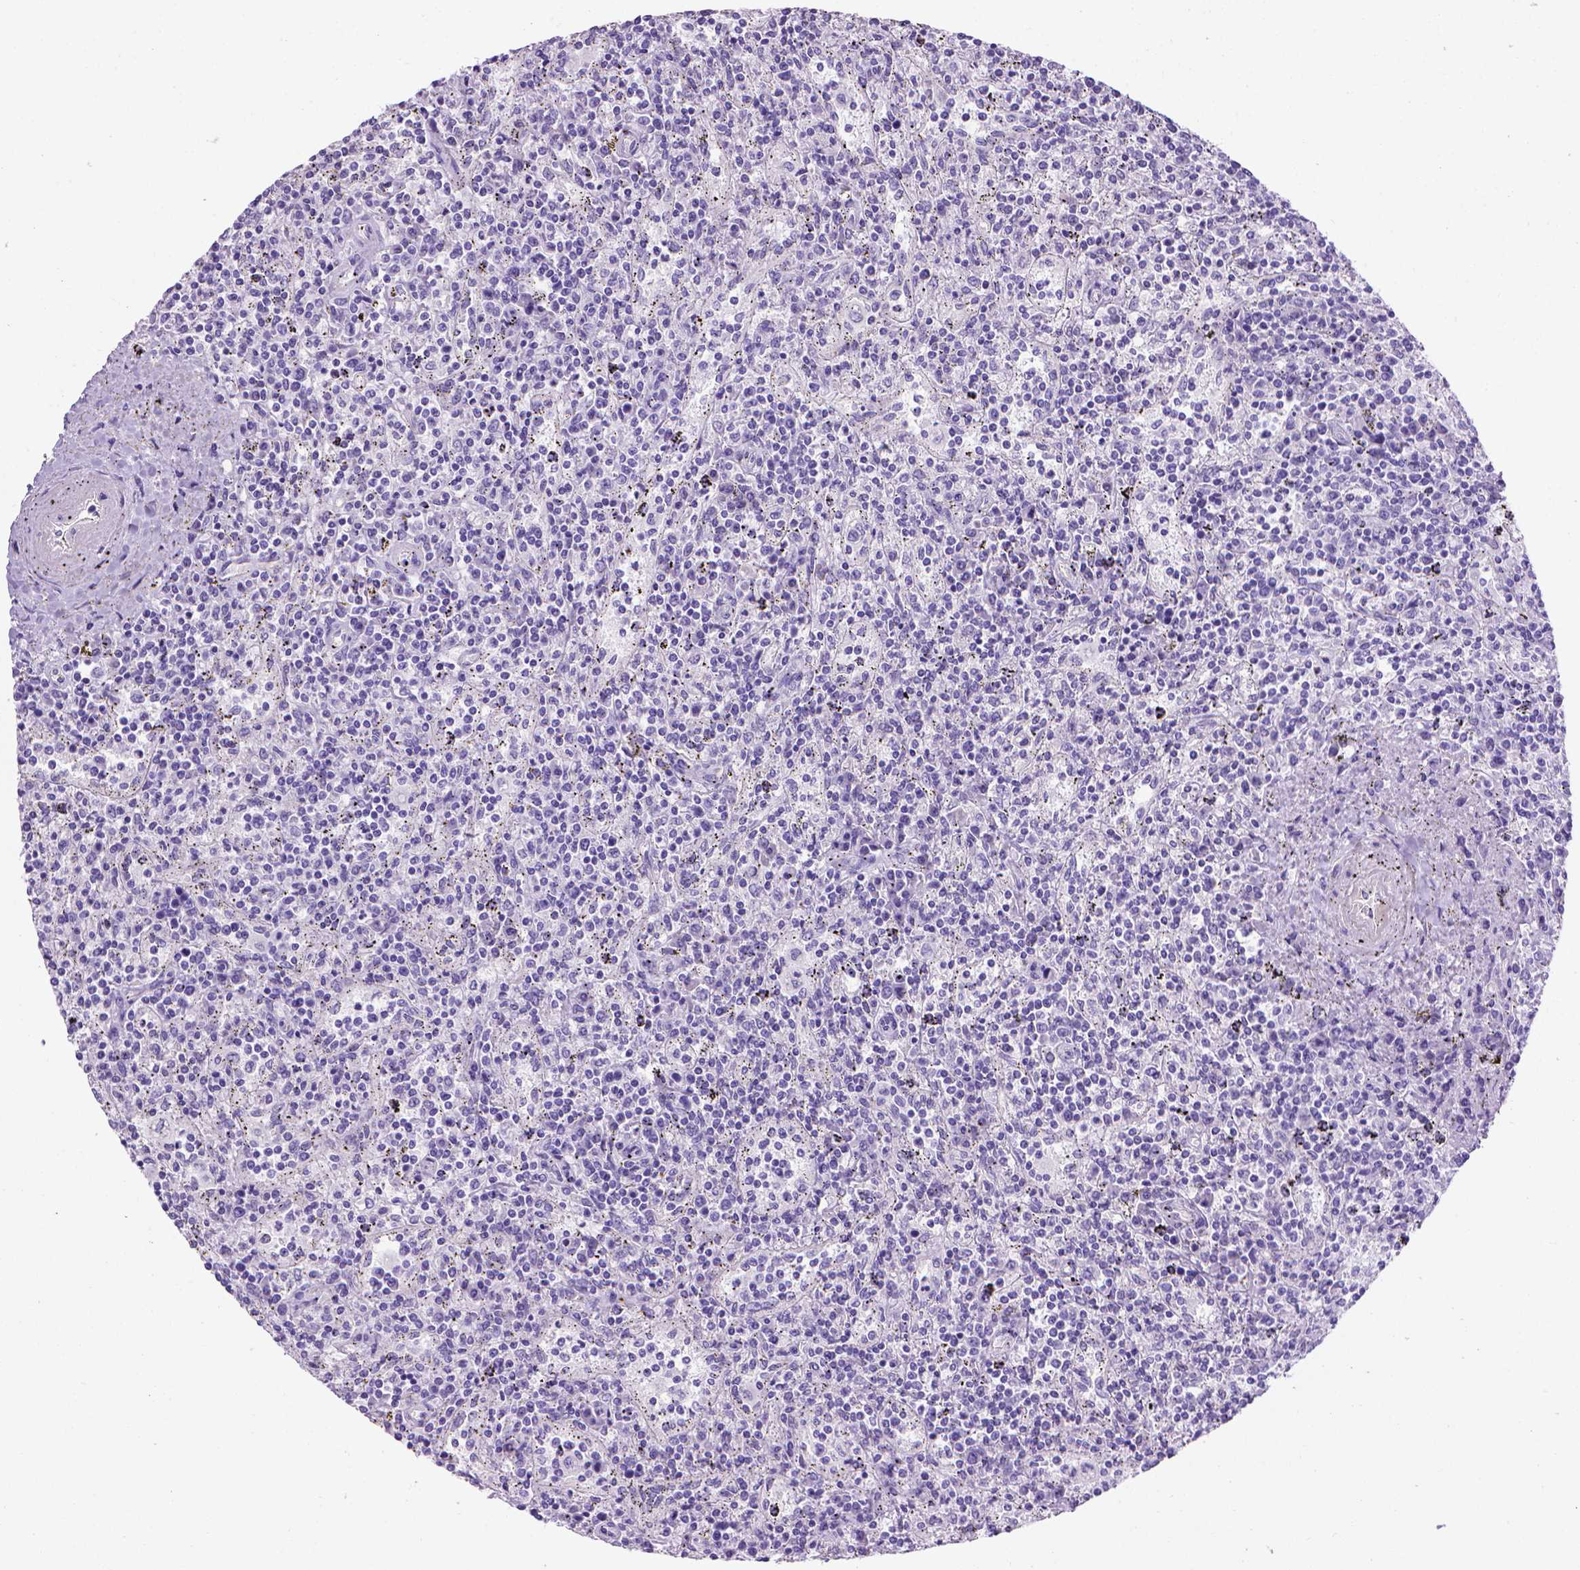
{"staining": {"intensity": "negative", "quantity": "none", "location": "none"}, "tissue": "lymphoma", "cell_type": "Tumor cells", "image_type": "cancer", "snomed": [{"axis": "morphology", "description": "Malignant lymphoma, non-Hodgkin's type, Low grade"}, {"axis": "topography", "description": "Spleen"}], "caption": "DAB (3,3'-diaminobenzidine) immunohistochemical staining of malignant lymphoma, non-Hodgkin's type (low-grade) shows no significant staining in tumor cells.", "gene": "ARHGEF33", "patient": {"sex": "male", "age": 62}}